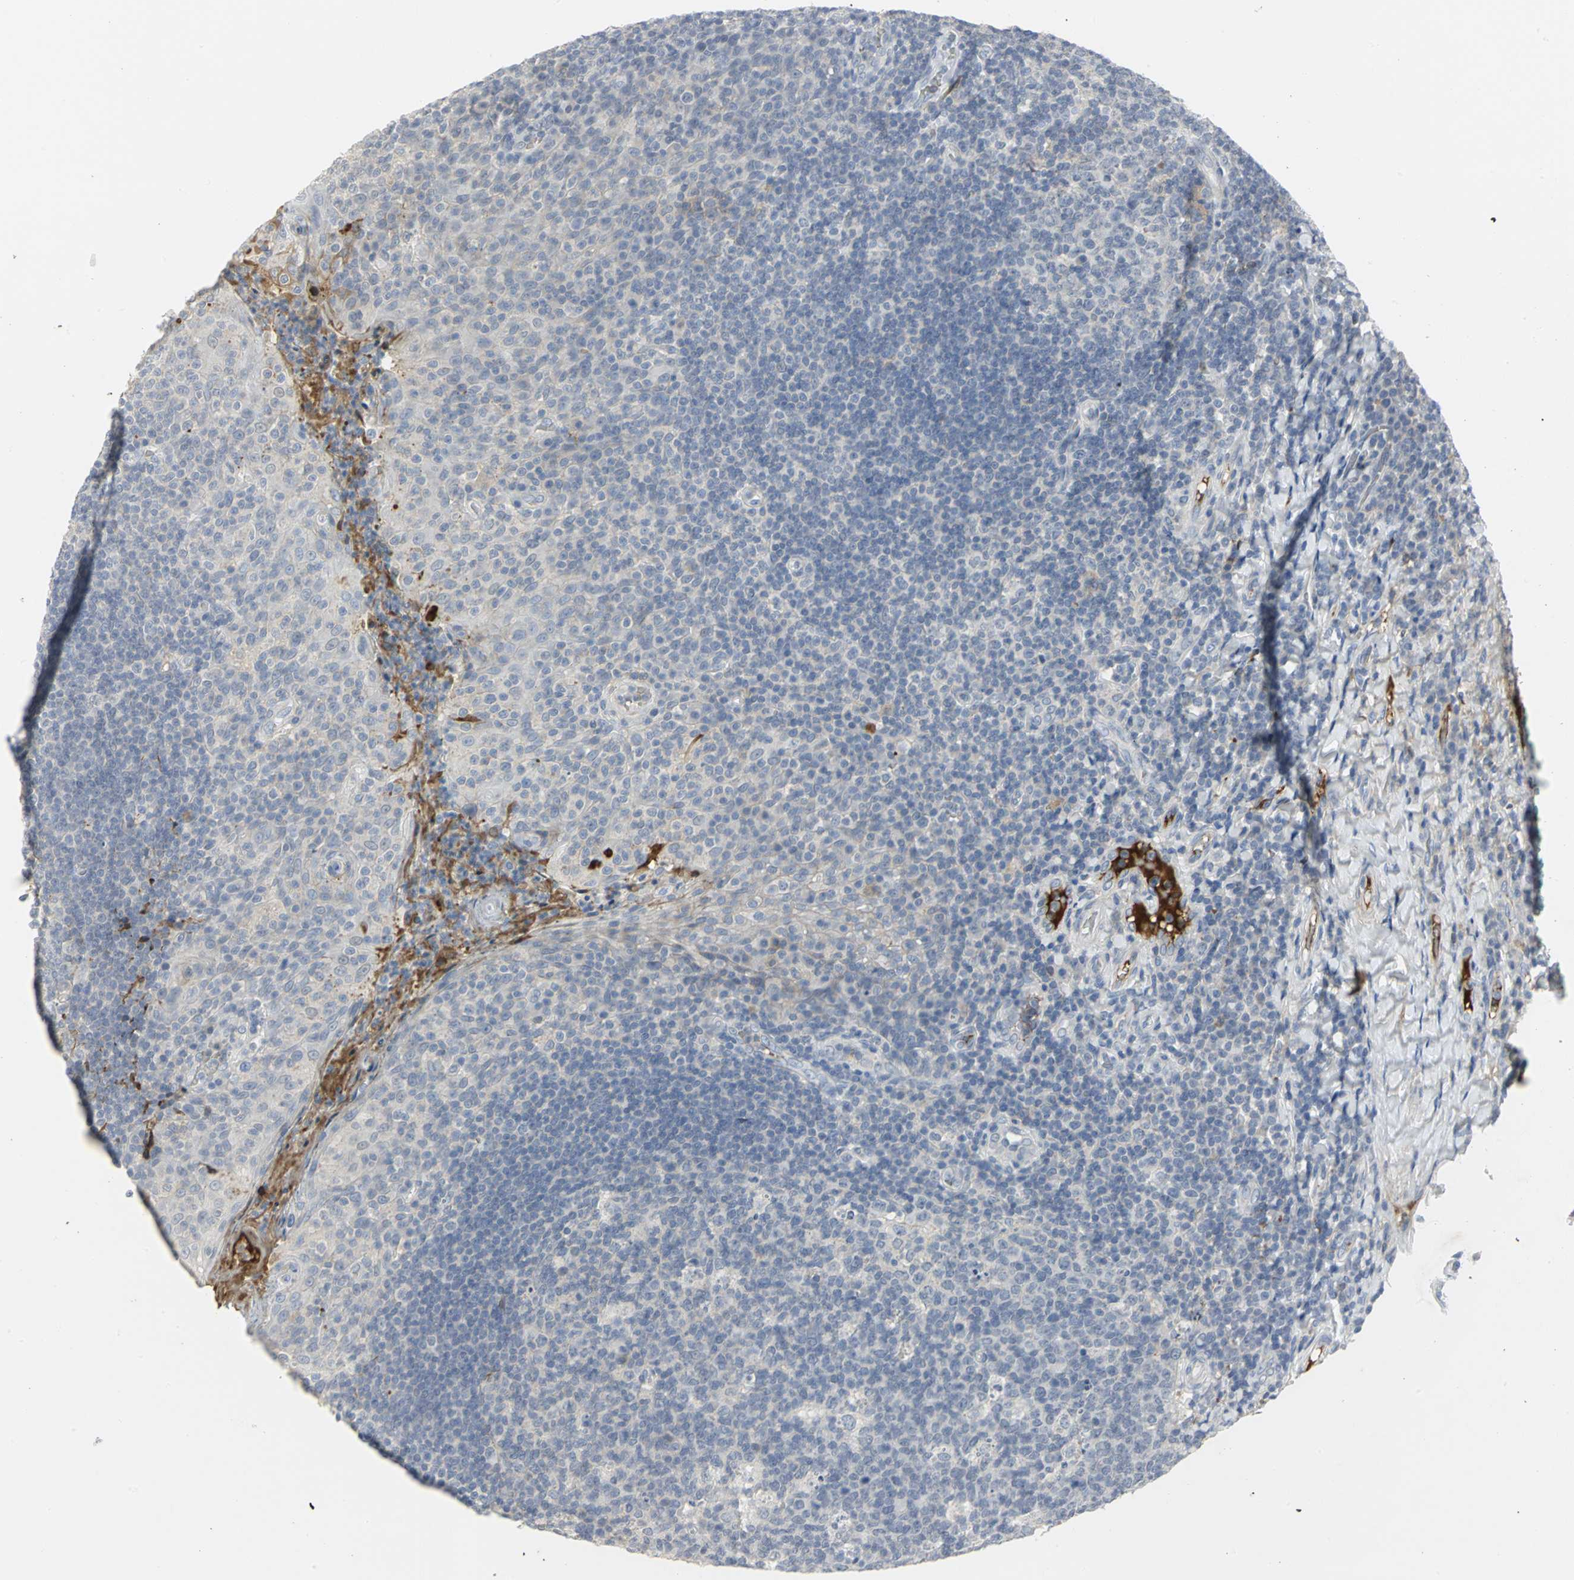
{"staining": {"intensity": "negative", "quantity": "none", "location": "none"}, "tissue": "tonsil", "cell_type": "Germinal center cells", "image_type": "normal", "snomed": [{"axis": "morphology", "description": "Normal tissue, NOS"}, {"axis": "topography", "description": "Tonsil"}], "caption": "IHC image of benign tonsil stained for a protein (brown), which demonstrates no positivity in germinal center cells.", "gene": "ZIC1", "patient": {"sex": "male", "age": 17}}